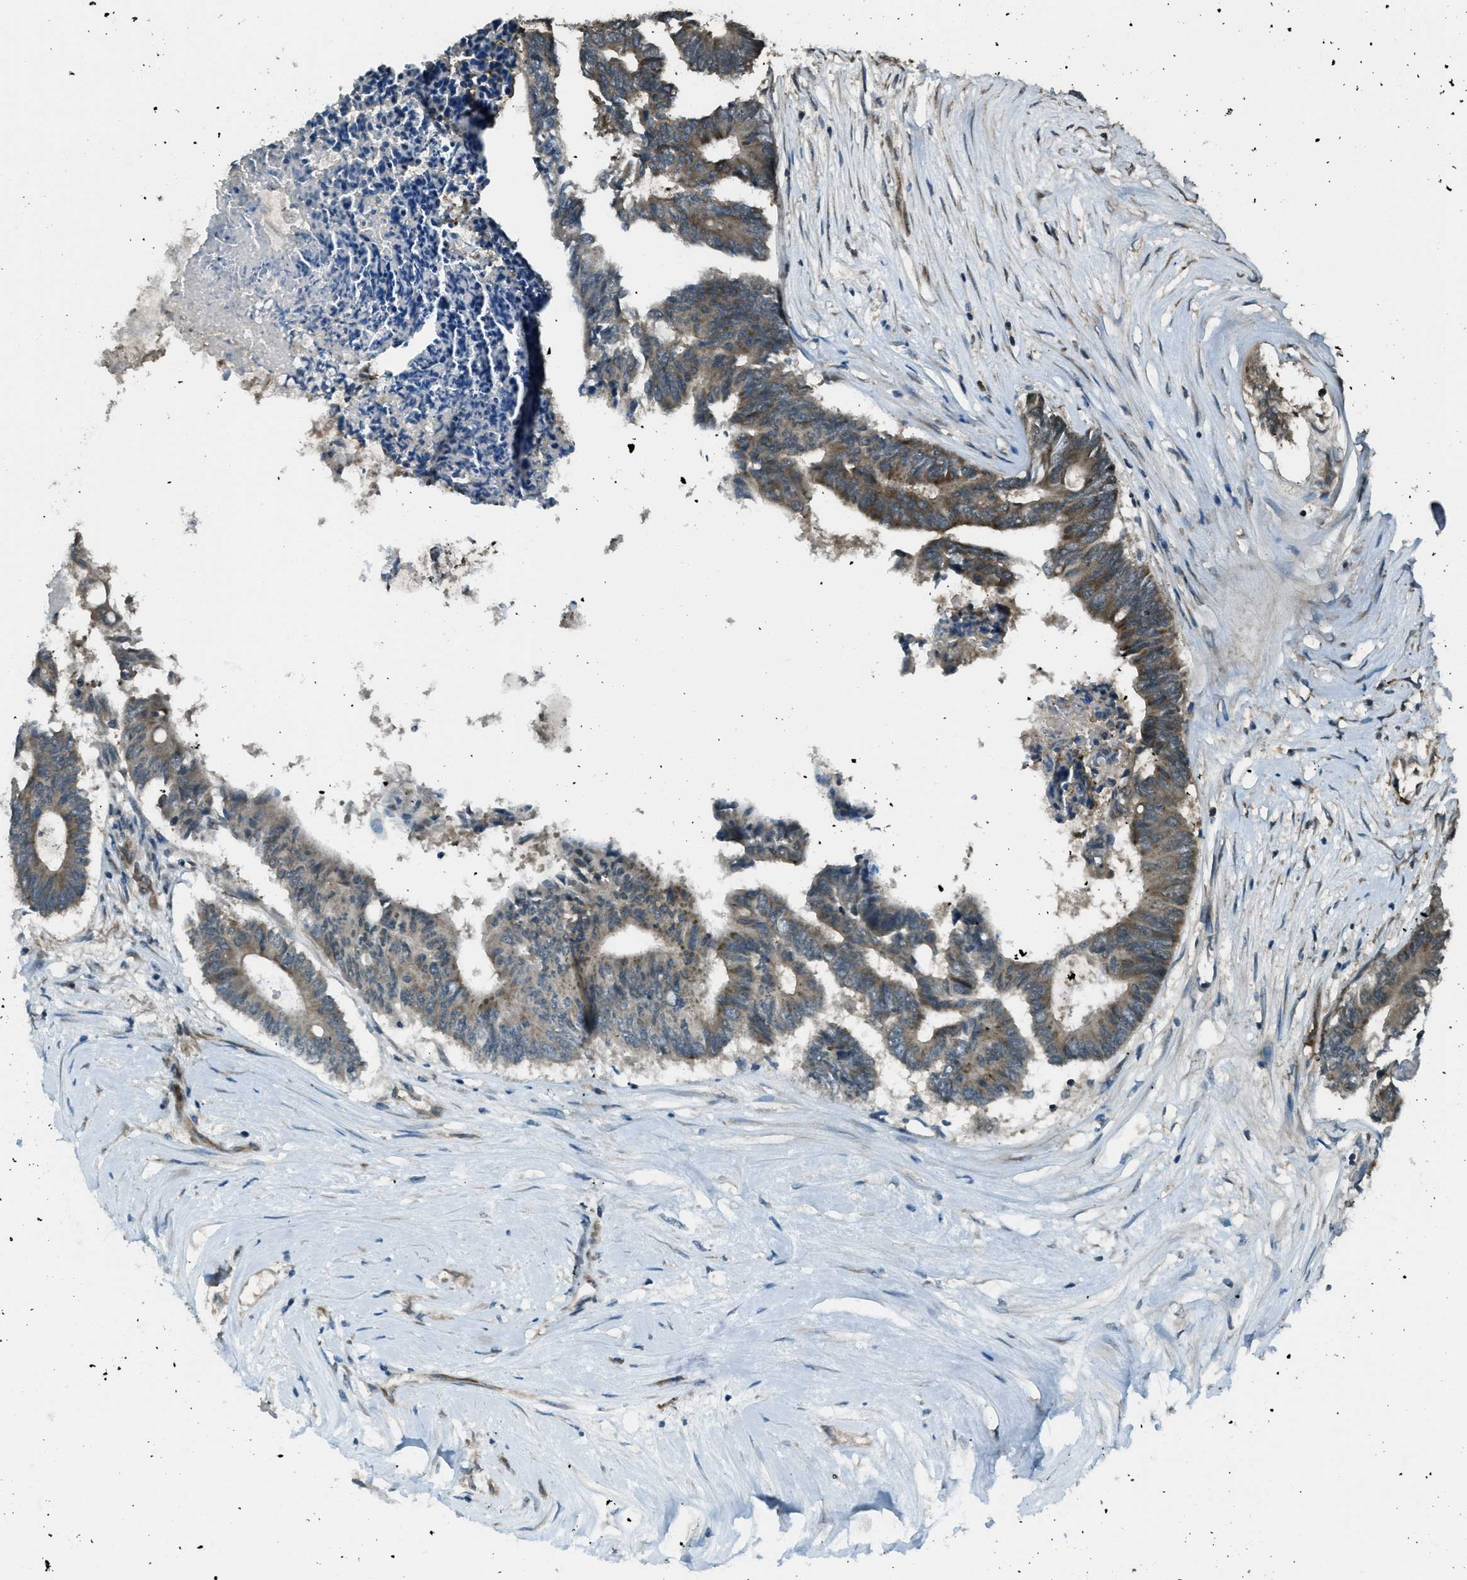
{"staining": {"intensity": "moderate", "quantity": ">75%", "location": "cytoplasmic/membranous"}, "tissue": "colorectal cancer", "cell_type": "Tumor cells", "image_type": "cancer", "snomed": [{"axis": "morphology", "description": "Adenocarcinoma, NOS"}, {"axis": "topography", "description": "Rectum"}], "caption": "DAB immunohistochemical staining of colorectal cancer exhibits moderate cytoplasmic/membranous protein positivity in approximately >75% of tumor cells.", "gene": "ASAP2", "patient": {"sex": "male", "age": 63}}